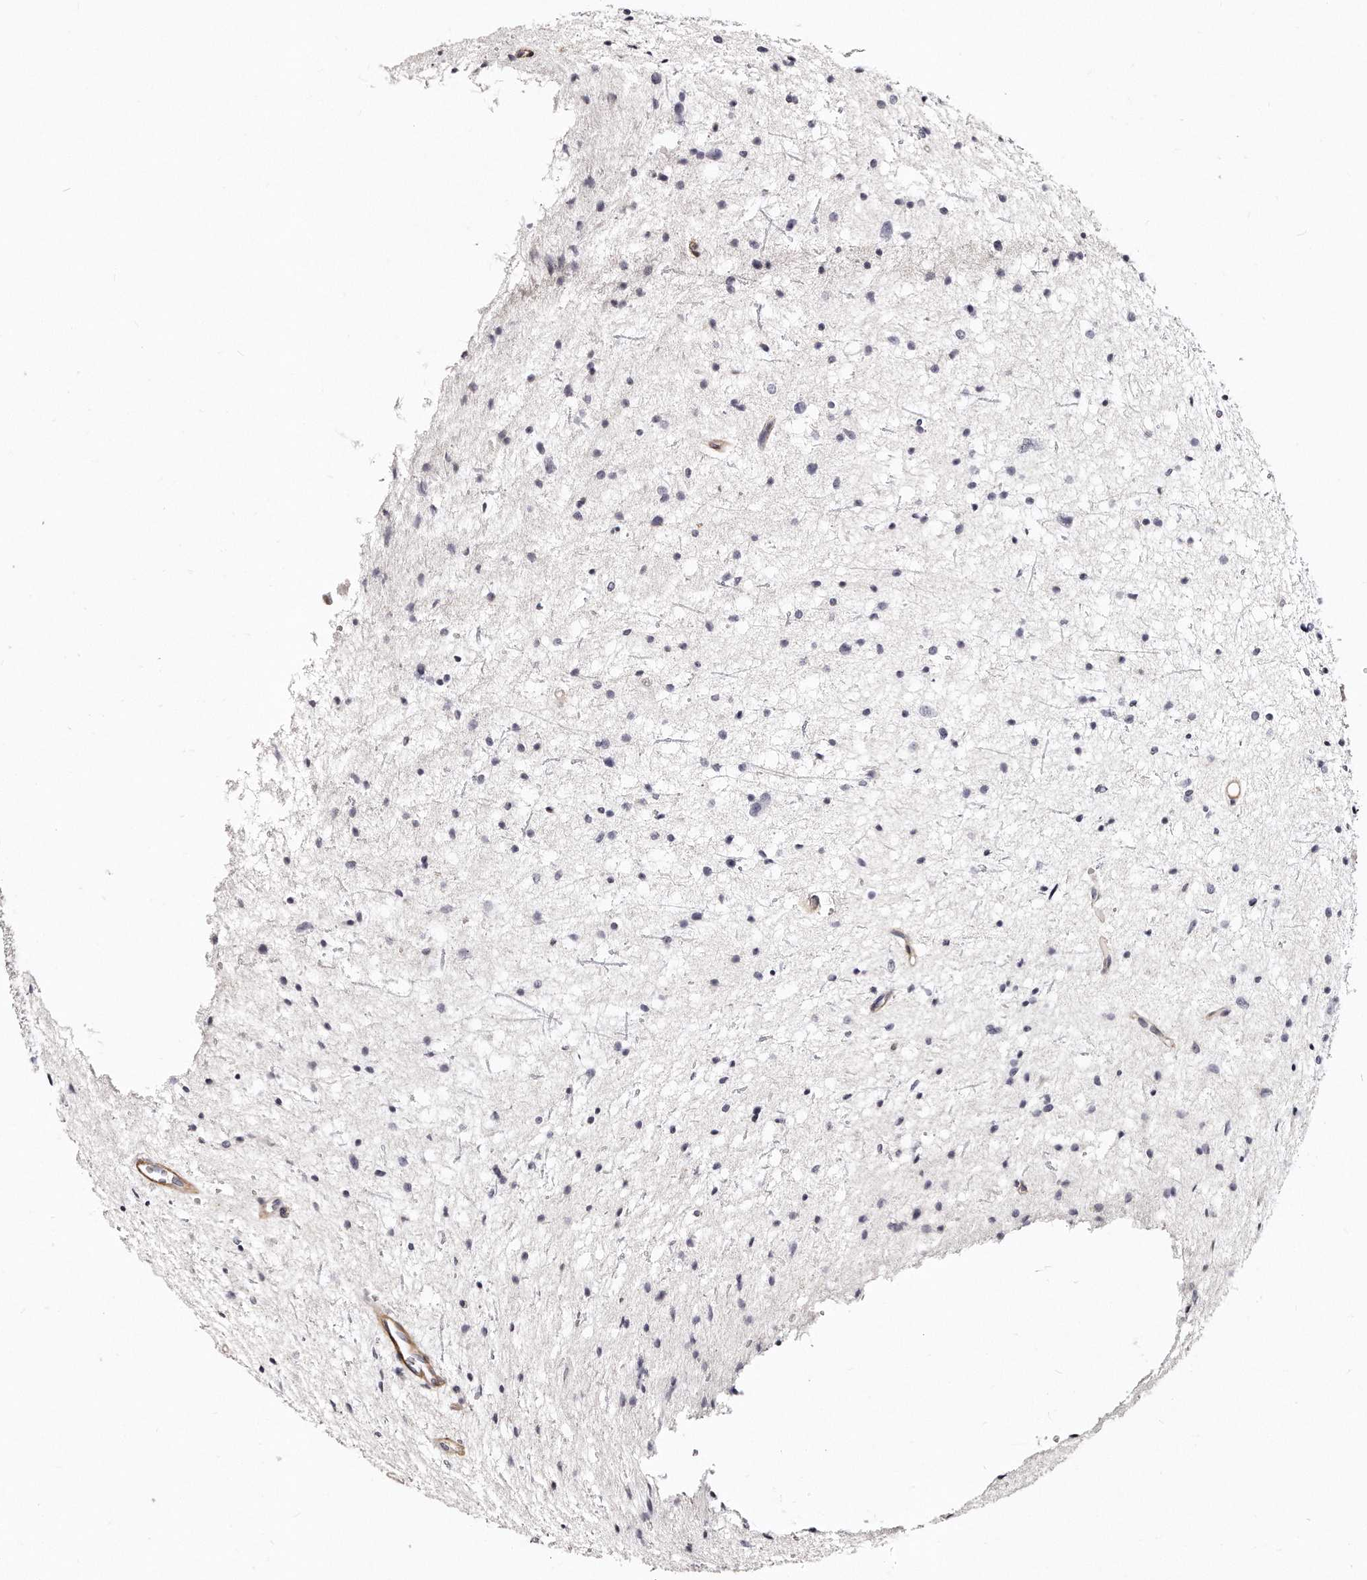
{"staining": {"intensity": "negative", "quantity": "none", "location": "none"}, "tissue": "glioma", "cell_type": "Tumor cells", "image_type": "cancer", "snomed": [{"axis": "morphology", "description": "Glioma, malignant, Low grade"}, {"axis": "topography", "description": "Brain"}], "caption": "Tumor cells show no significant positivity in malignant low-grade glioma.", "gene": "LMOD1", "patient": {"sex": "female", "age": 37}}